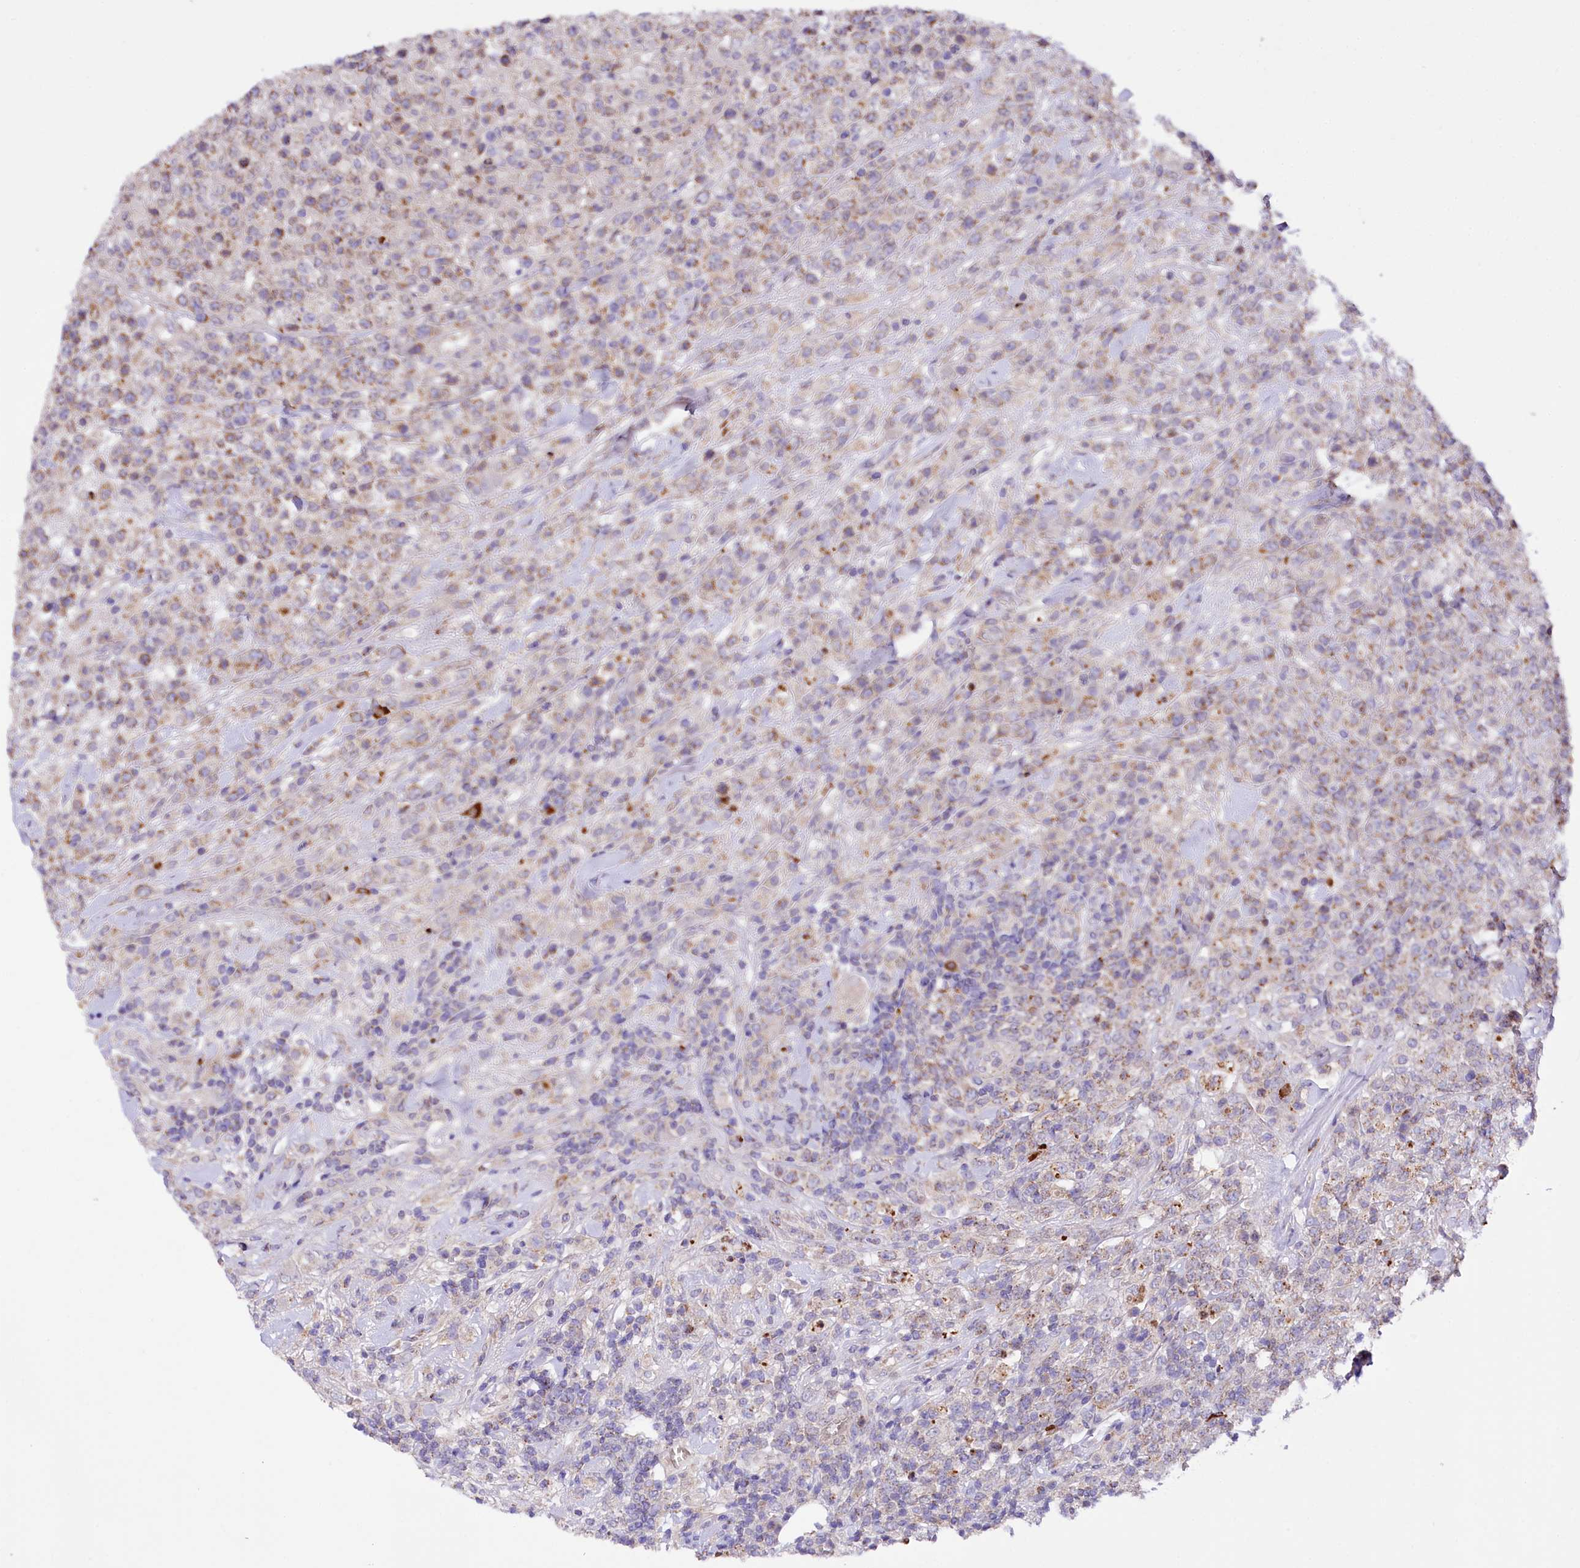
{"staining": {"intensity": "negative", "quantity": "none", "location": "none"}, "tissue": "lymphoma", "cell_type": "Tumor cells", "image_type": "cancer", "snomed": [{"axis": "morphology", "description": "Malignant lymphoma, non-Hodgkin's type, High grade"}, {"axis": "topography", "description": "Colon"}], "caption": "An image of human lymphoma is negative for staining in tumor cells.", "gene": "ZNF45", "patient": {"sex": "female", "age": 53}}